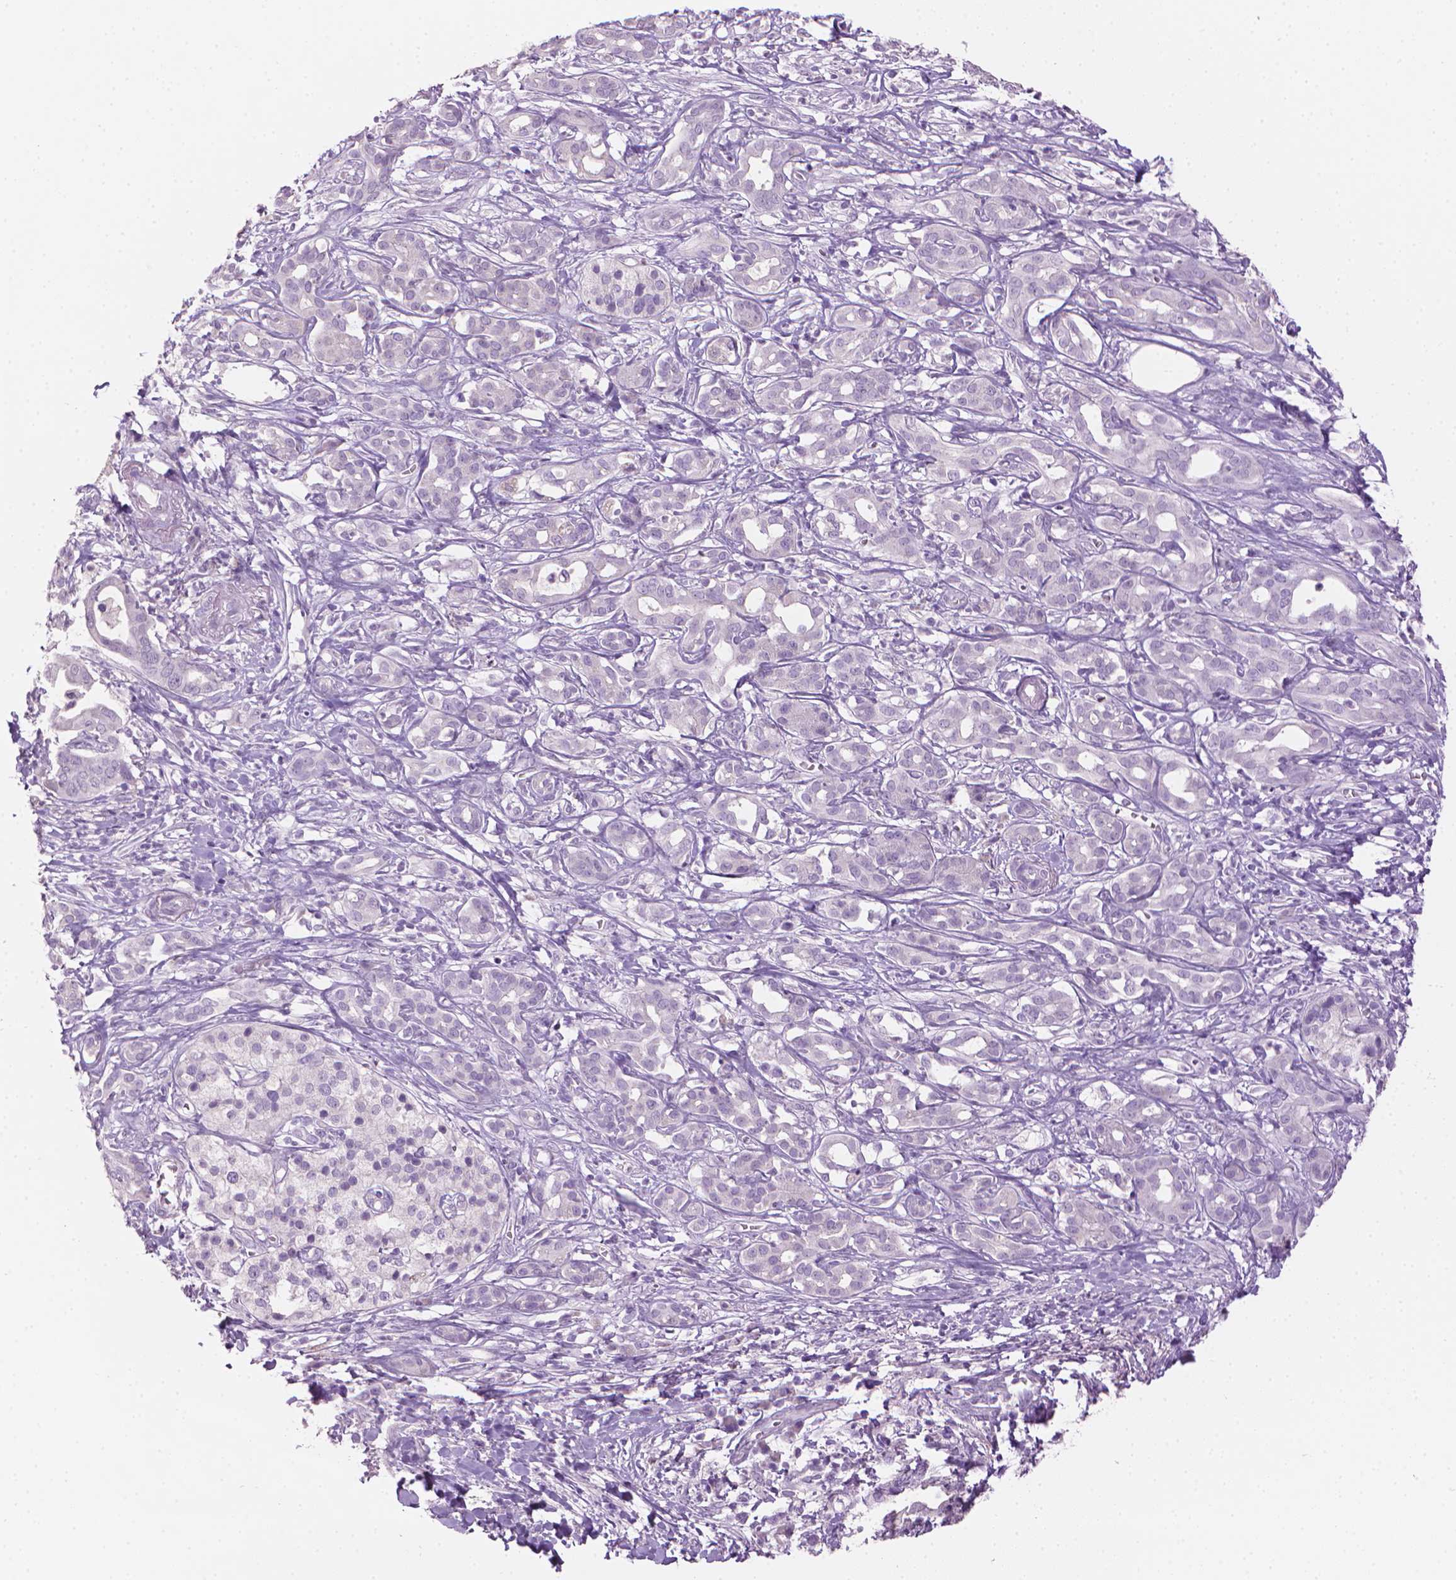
{"staining": {"intensity": "negative", "quantity": "none", "location": "none"}, "tissue": "pancreatic cancer", "cell_type": "Tumor cells", "image_type": "cancer", "snomed": [{"axis": "morphology", "description": "Adenocarcinoma, NOS"}, {"axis": "topography", "description": "Pancreas"}], "caption": "Immunohistochemistry histopathology image of human adenocarcinoma (pancreatic) stained for a protein (brown), which reveals no expression in tumor cells.", "gene": "MLANA", "patient": {"sex": "male", "age": 61}}